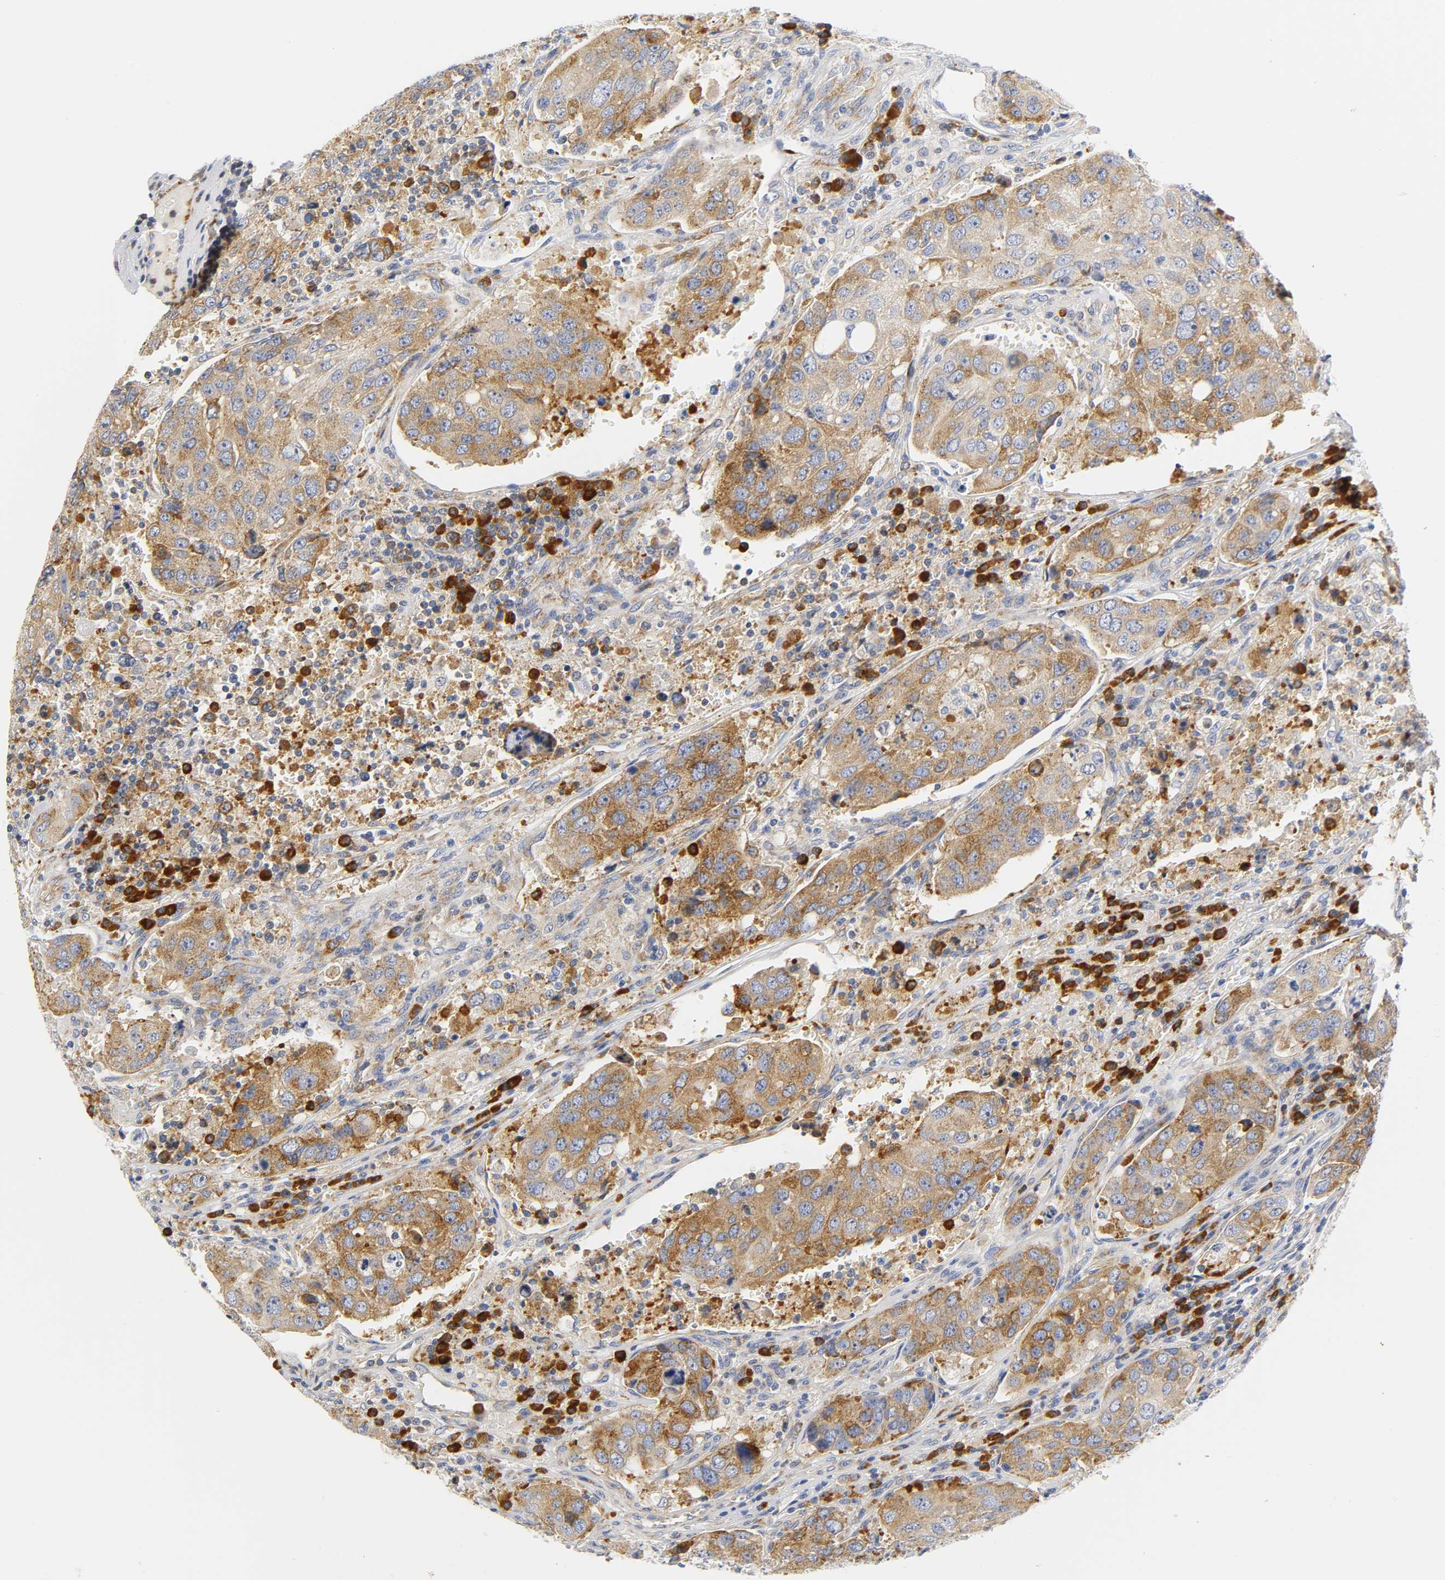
{"staining": {"intensity": "moderate", "quantity": ">75%", "location": "cytoplasmic/membranous"}, "tissue": "urothelial cancer", "cell_type": "Tumor cells", "image_type": "cancer", "snomed": [{"axis": "morphology", "description": "Urothelial carcinoma, High grade"}, {"axis": "topography", "description": "Lymph node"}, {"axis": "topography", "description": "Urinary bladder"}], "caption": "Protein staining displays moderate cytoplasmic/membranous positivity in about >75% of tumor cells in urothelial cancer.", "gene": "REL", "patient": {"sex": "male", "age": 51}}